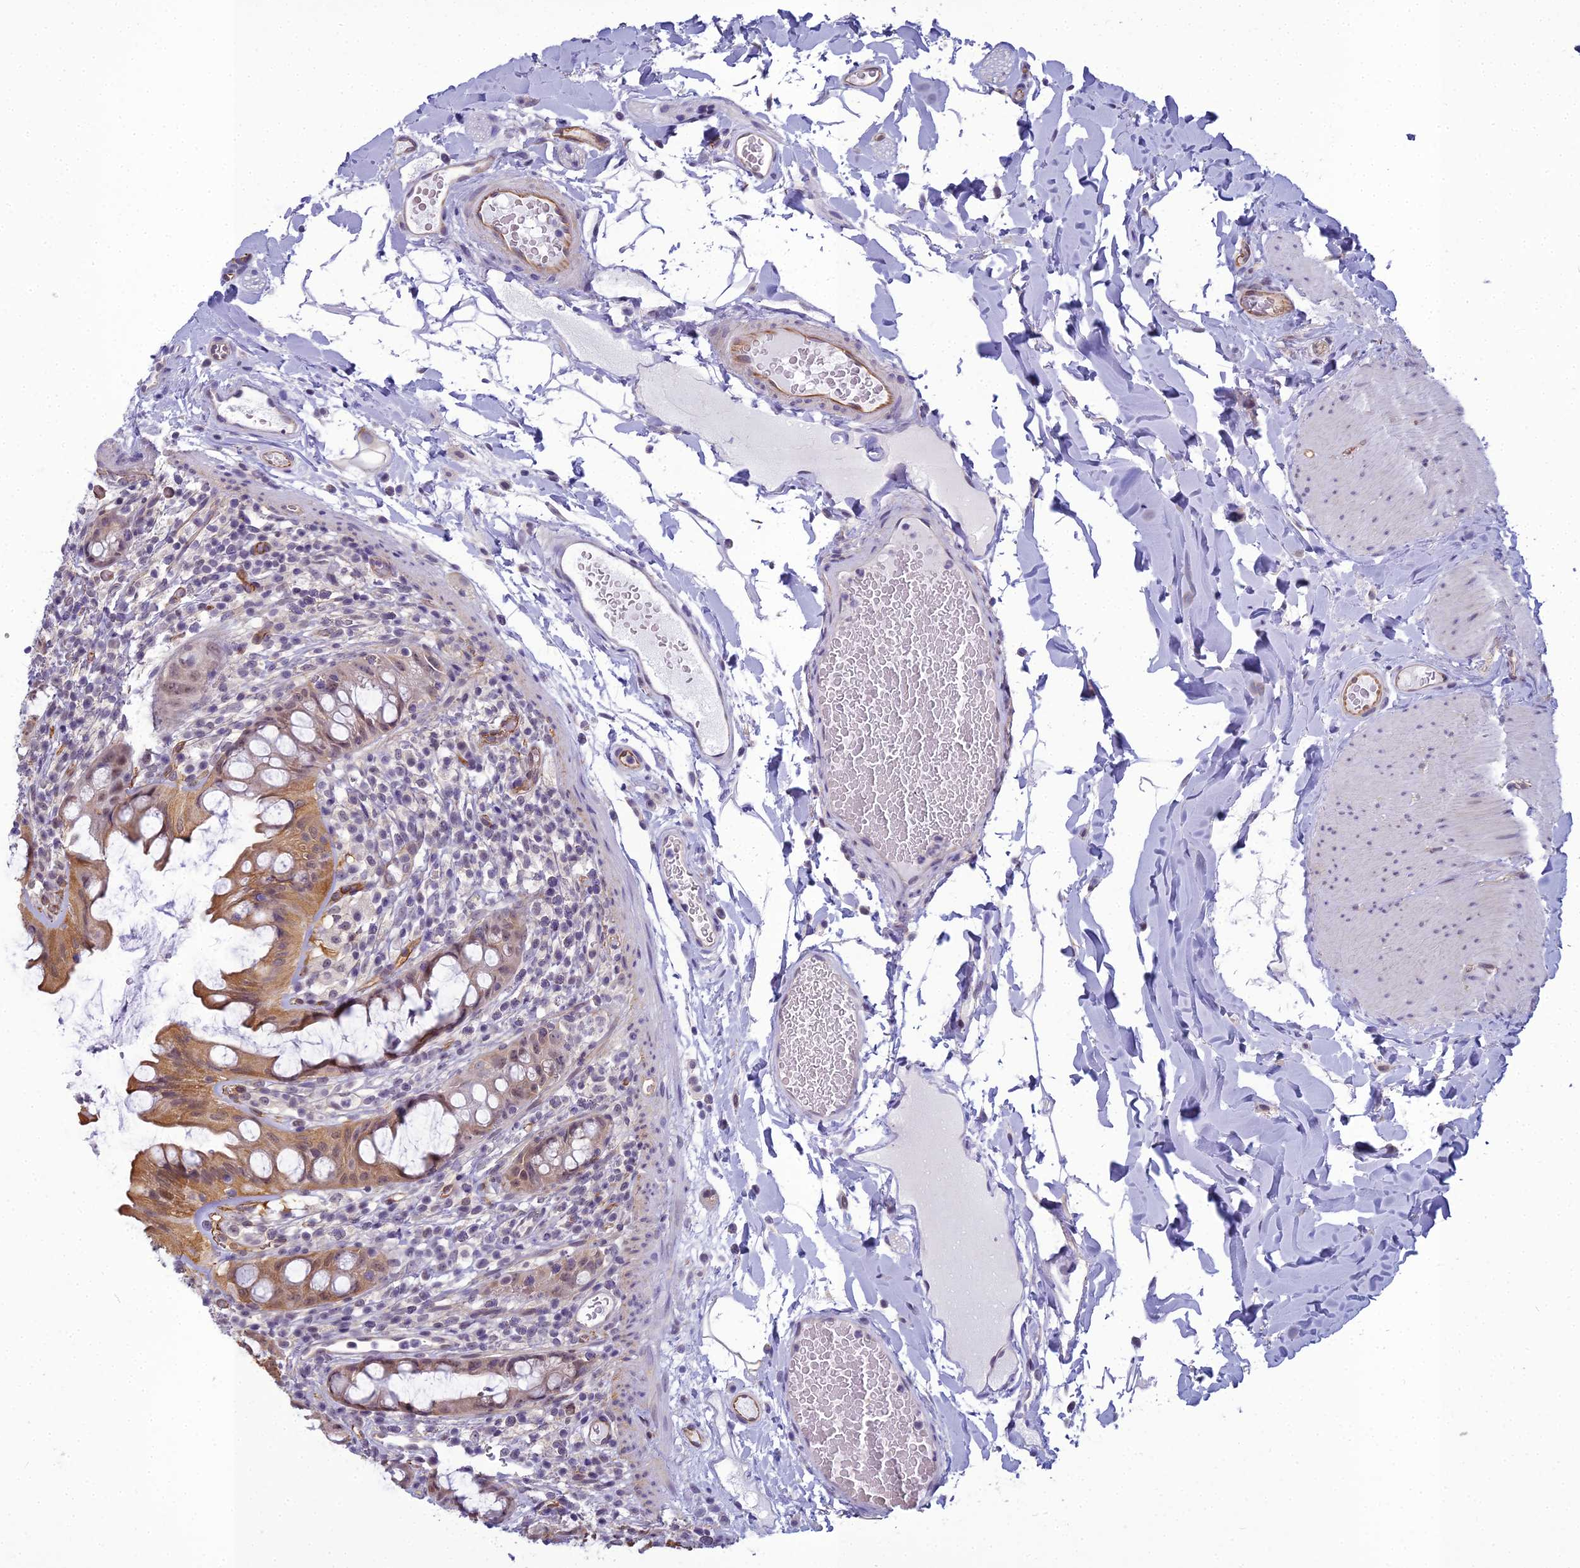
{"staining": {"intensity": "moderate", "quantity": ">75%", "location": "cytoplasmic/membranous,nuclear"}, "tissue": "rectum", "cell_type": "Glandular cells", "image_type": "normal", "snomed": [{"axis": "morphology", "description": "Normal tissue, NOS"}, {"axis": "topography", "description": "Rectum"}], "caption": "An immunohistochemistry micrograph of benign tissue is shown. Protein staining in brown labels moderate cytoplasmic/membranous,nuclear positivity in rectum within glandular cells. (brown staining indicates protein expression, while blue staining denotes nuclei).", "gene": "RGL3", "patient": {"sex": "female", "age": 57}}